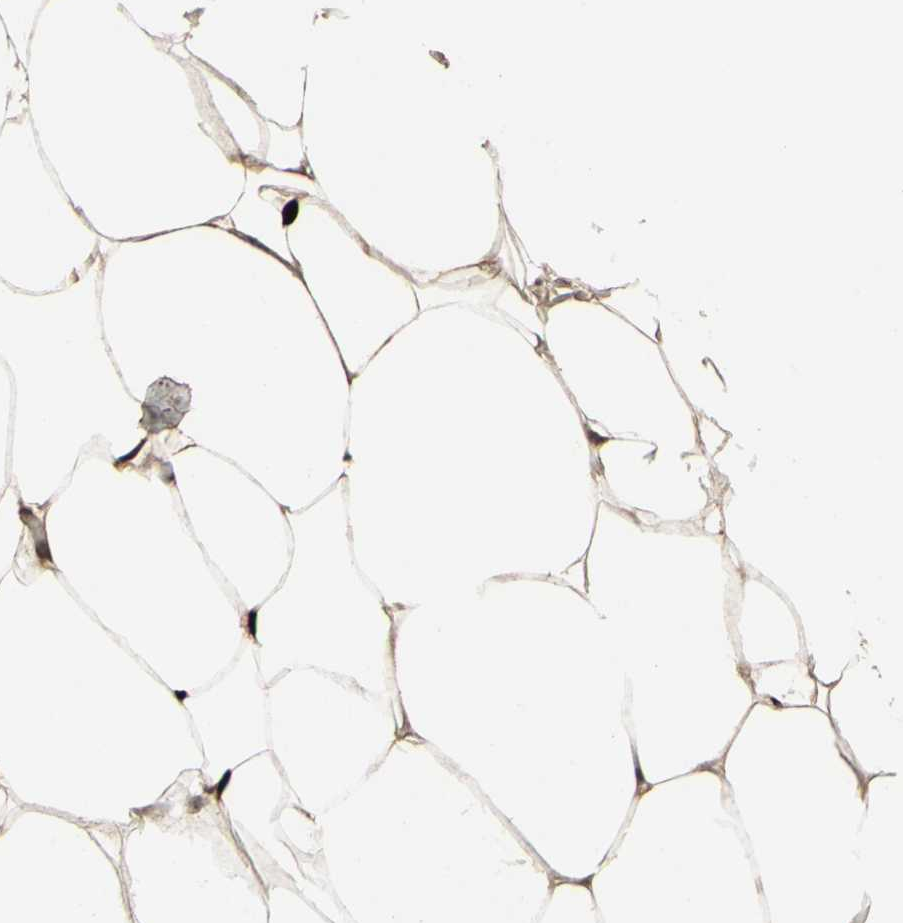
{"staining": {"intensity": "moderate", "quantity": ">75%", "location": "cytoplasmic/membranous,nuclear"}, "tissue": "adipose tissue", "cell_type": "Adipocytes", "image_type": "normal", "snomed": [{"axis": "morphology", "description": "Normal tissue, NOS"}, {"axis": "topography", "description": "Breast"}, {"axis": "topography", "description": "Adipose tissue"}], "caption": "Immunohistochemistry (IHC) micrograph of unremarkable adipose tissue: human adipose tissue stained using IHC shows medium levels of moderate protein expression localized specifically in the cytoplasmic/membranous,nuclear of adipocytes, appearing as a cytoplasmic/membranous,nuclear brown color.", "gene": "MLF2", "patient": {"sex": "female", "age": 25}}